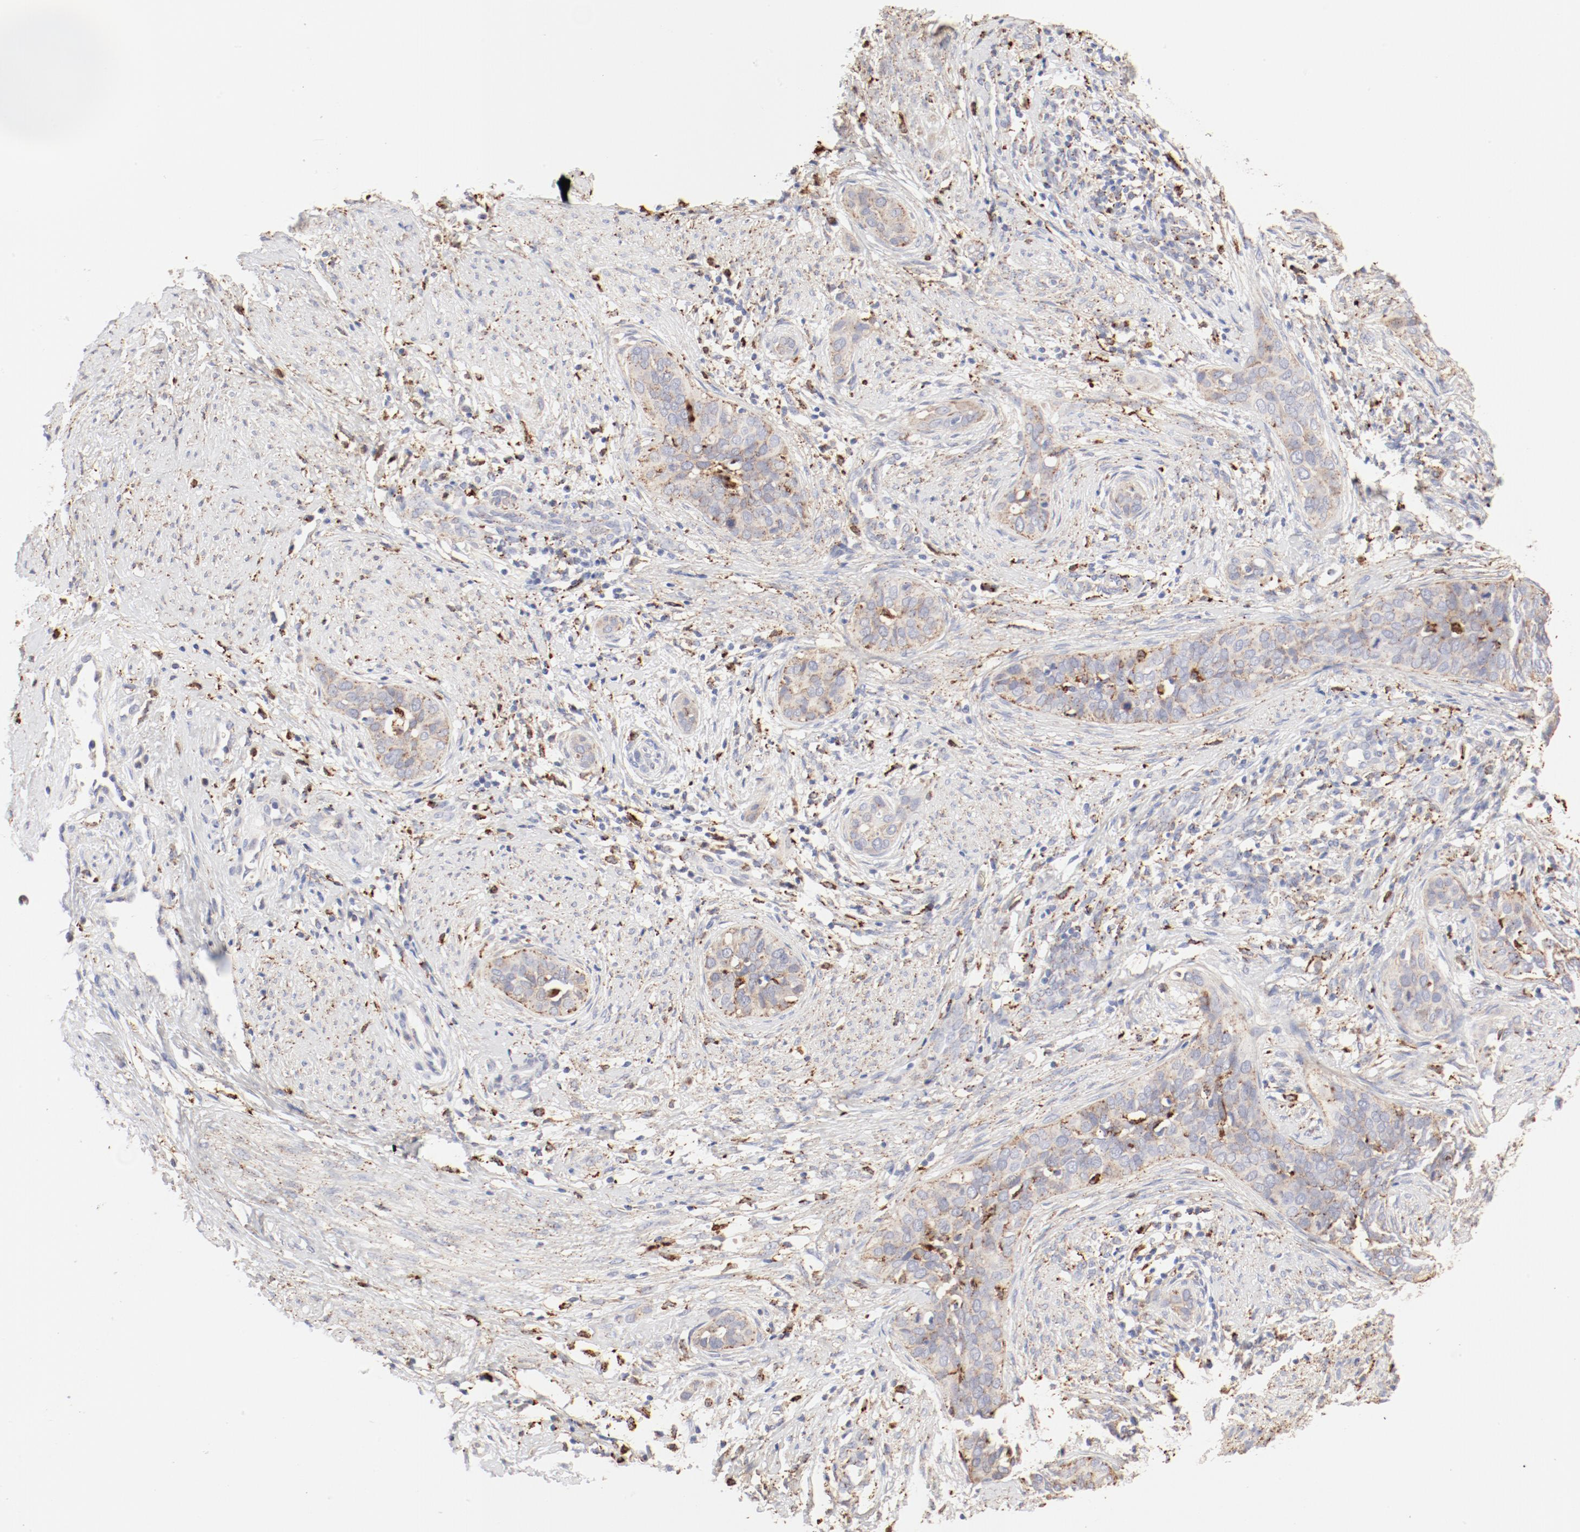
{"staining": {"intensity": "weak", "quantity": ">75%", "location": "cytoplasmic/membranous"}, "tissue": "cervical cancer", "cell_type": "Tumor cells", "image_type": "cancer", "snomed": [{"axis": "morphology", "description": "Squamous cell carcinoma, NOS"}, {"axis": "topography", "description": "Cervix"}], "caption": "Approximately >75% of tumor cells in cervical squamous cell carcinoma exhibit weak cytoplasmic/membranous protein expression as visualized by brown immunohistochemical staining.", "gene": "CTSH", "patient": {"sex": "female", "age": 31}}